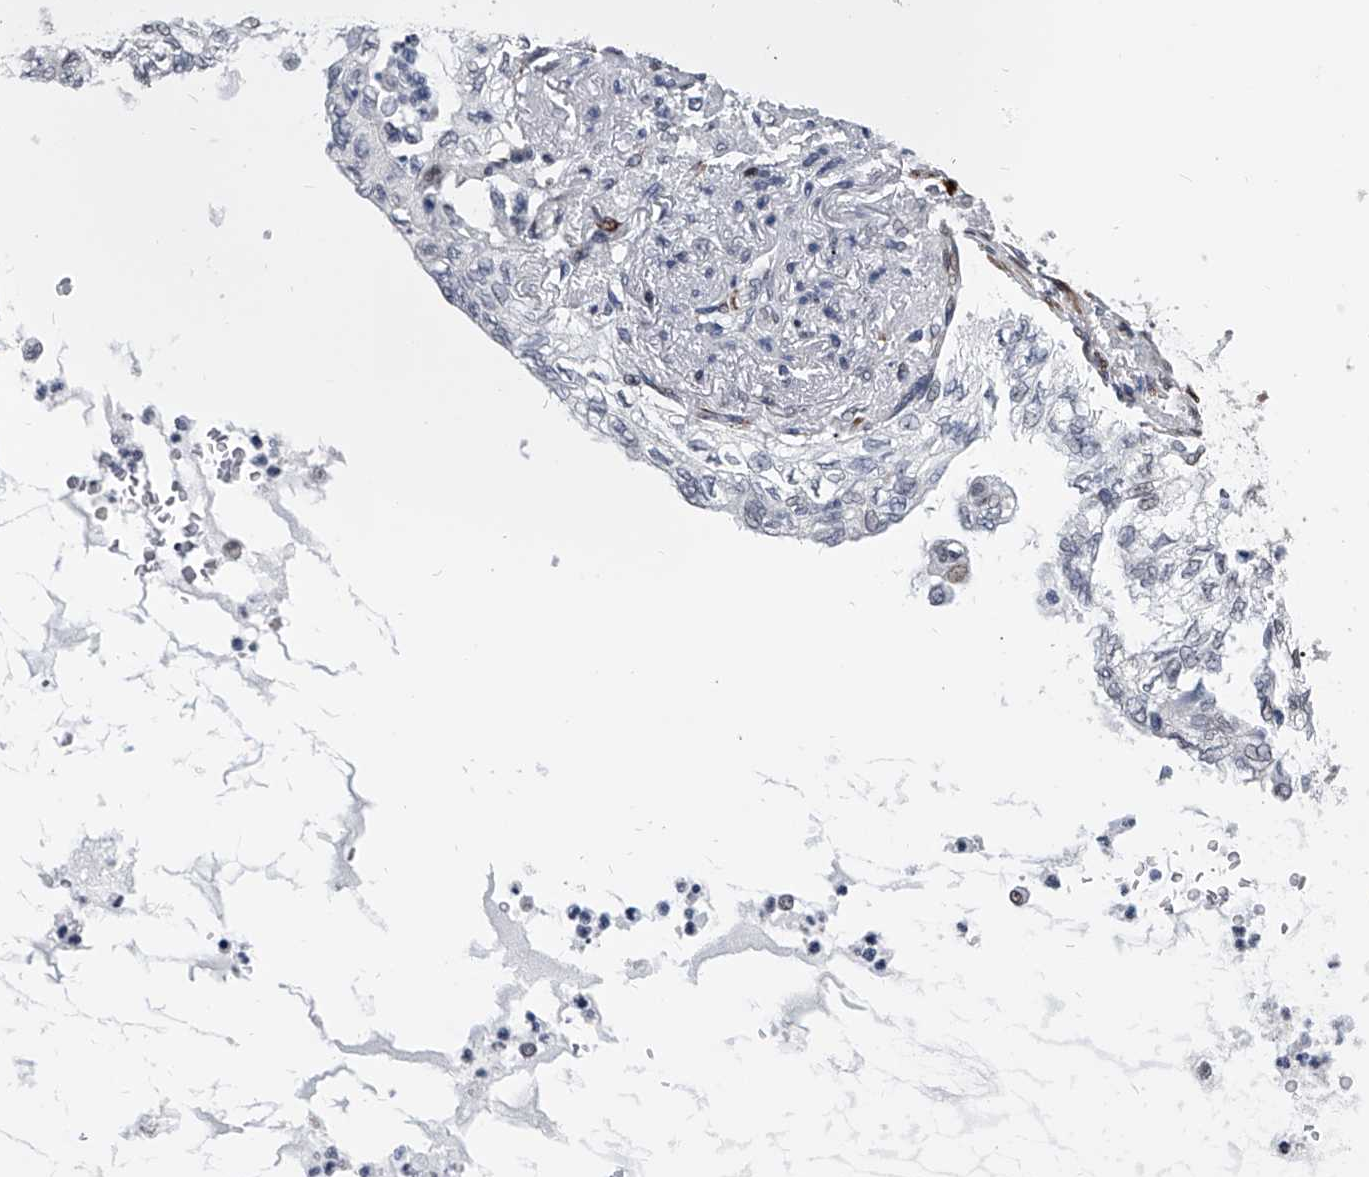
{"staining": {"intensity": "negative", "quantity": "none", "location": "none"}, "tissue": "lung cancer", "cell_type": "Tumor cells", "image_type": "cancer", "snomed": [{"axis": "morphology", "description": "Adenocarcinoma, NOS"}, {"axis": "topography", "description": "Lung"}], "caption": "An immunohistochemistry histopathology image of adenocarcinoma (lung) is shown. There is no staining in tumor cells of adenocarcinoma (lung).", "gene": "CMTR1", "patient": {"sex": "female", "age": 70}}